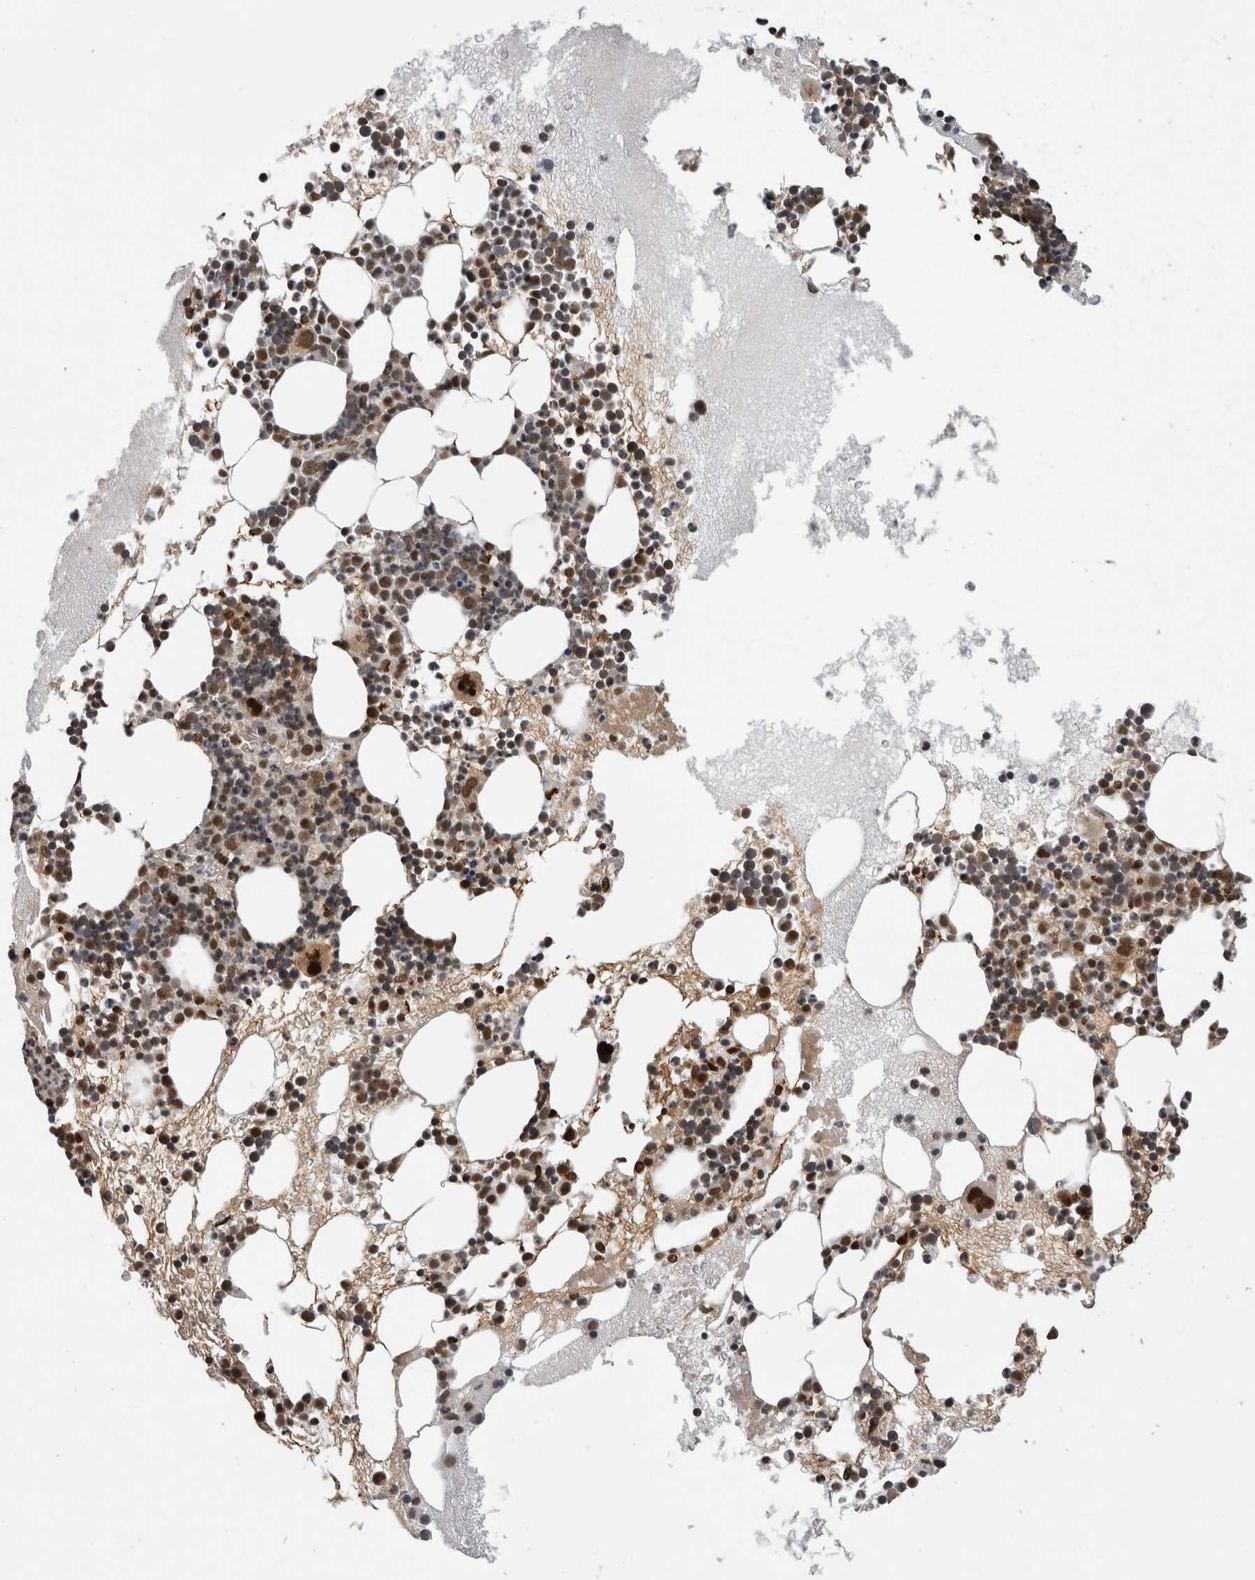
{"staining": {"intensity": "strong", "quantity": ">75%", "location": "nuclear"}, "tissue": "bone marrow", "cell_type": "Hematopoietic cells", "image_type": "normal", "snomed": [{"axis": "morphology", "description": "Normal tissue, NOS"}, {"axis": "morphology", "description": "Inflammation, NOS"}, {"axis": "topography", "description": "Bone marrow"}], "caption": "A high amount of strong nuclear staining is identified in about >75% of hematopoietic cells in unremarkable bone marrow.", "gene": "CPSF2", "patient": {"sex": "female", "age": 45}}